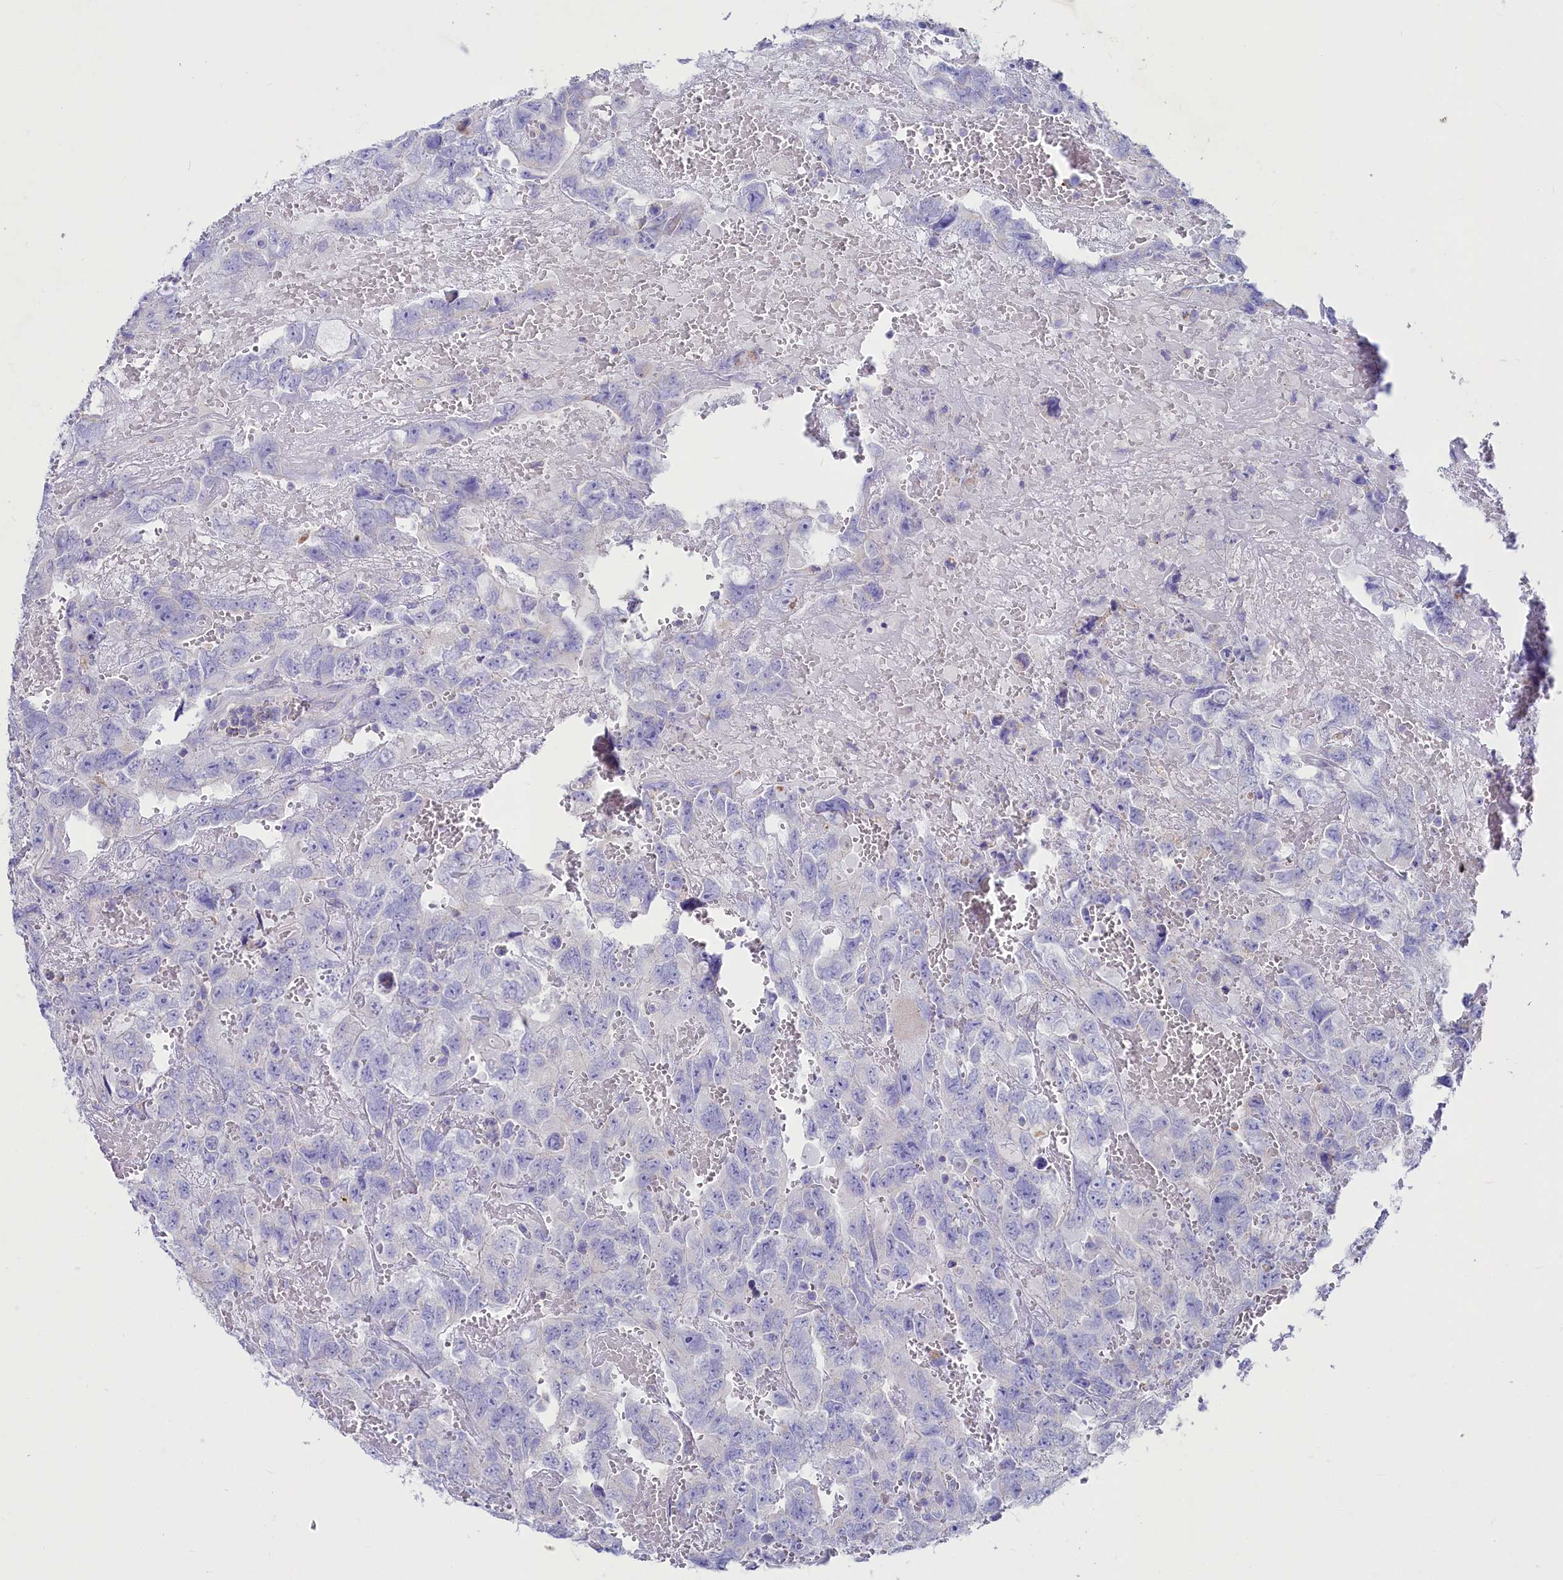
{"staining": {"intensity": "negative", "quantity": "none", "location": "none"}, "tissue": "testis cancer", "cell_type": "Tumor cells", "image_type": "cancer", "snomed": [{"axis": "morphology", "description": "Carcinoma, Embryonal, NOS"}, {"axis": "topography", "description": "Testis"}], "caption": "Testis cancer was stained to show a protein in brown. There is no significant expression in tumor cells.", "gene": "VPS26B", "patient": {"sex": "male", "age": 45}}